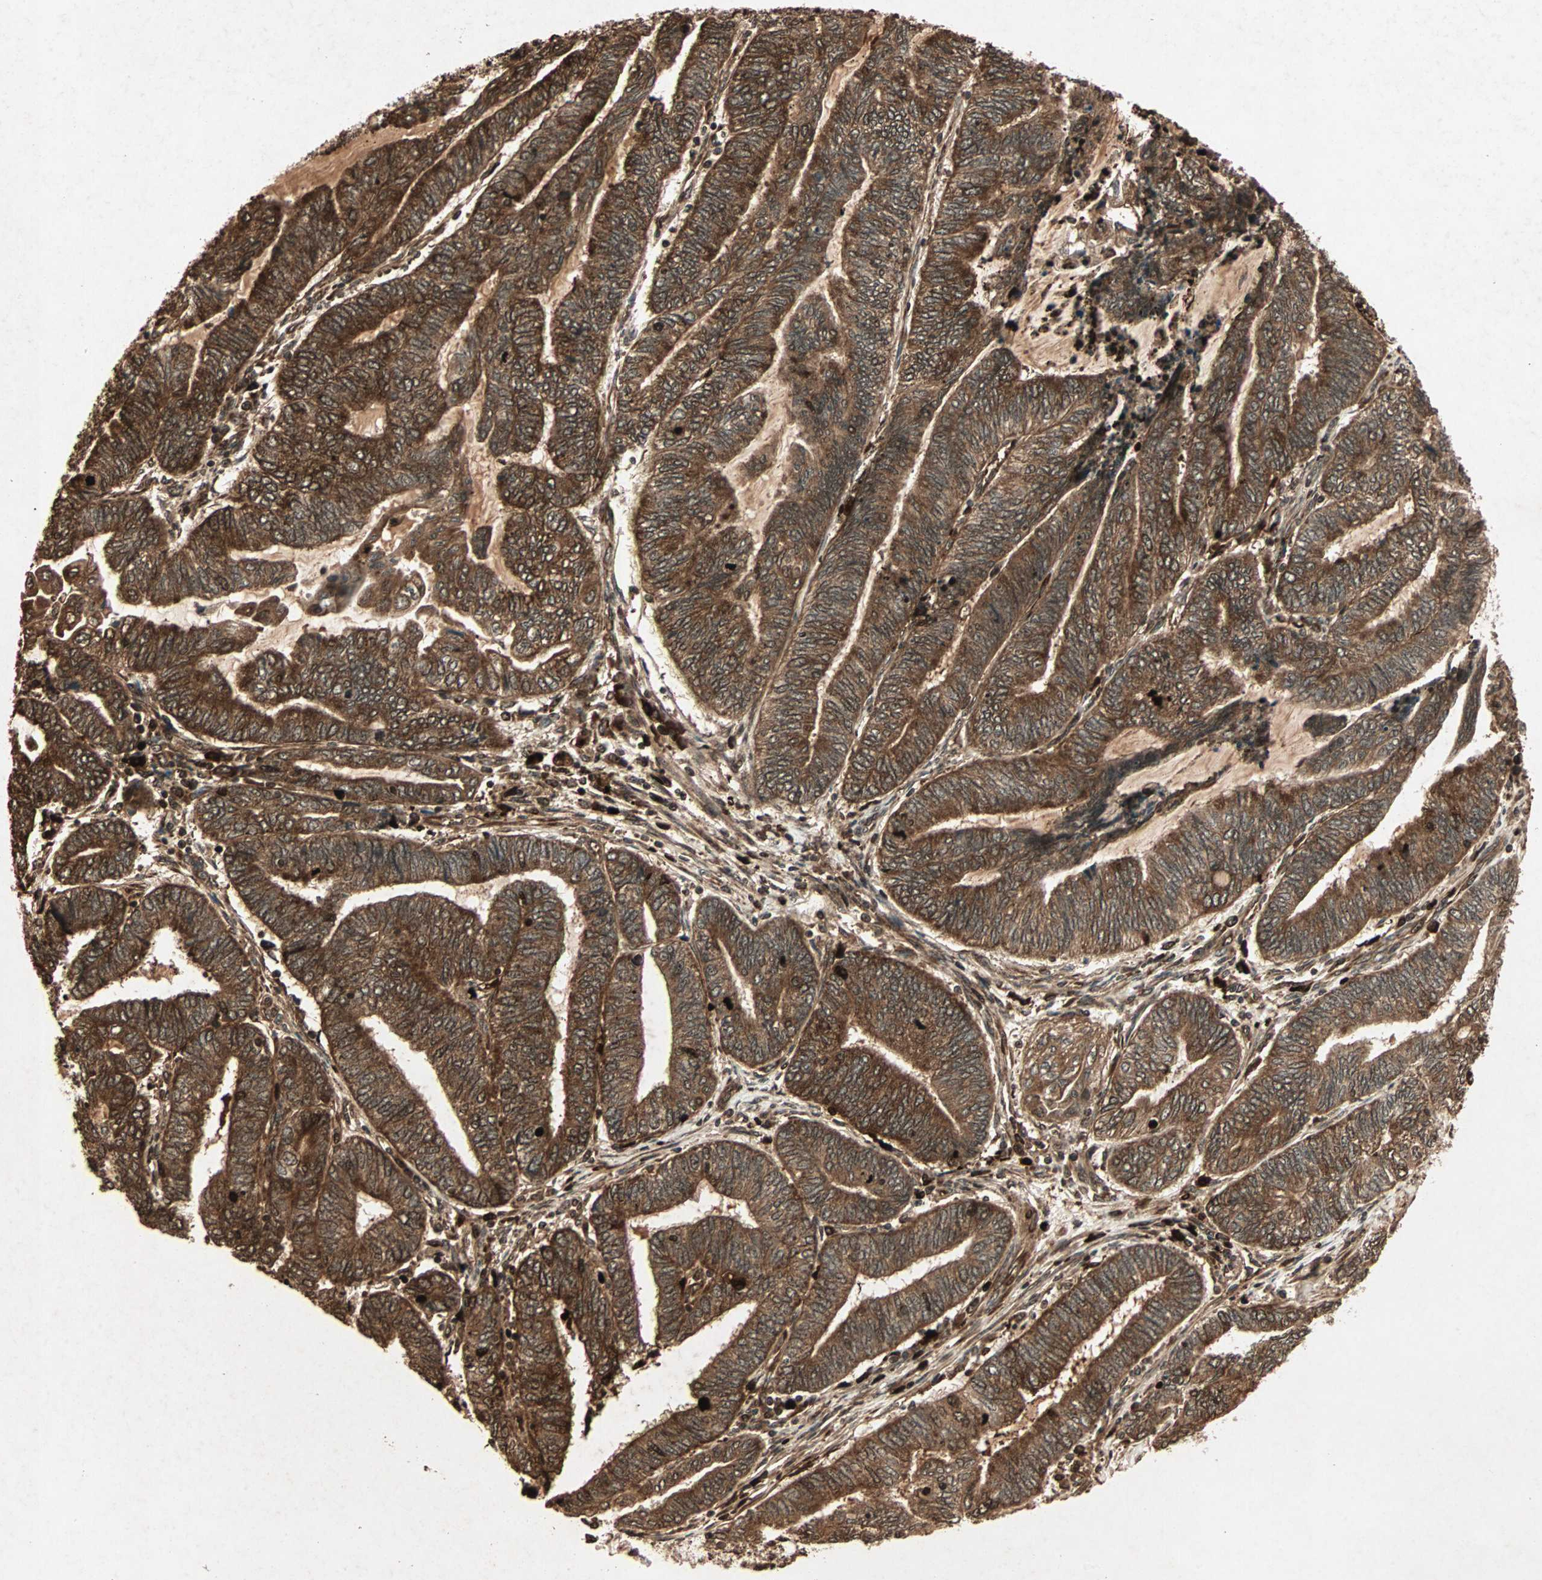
{"staining": {"intensity": "strong", "quantity": ">75%", "location": "cytoplasmic/membranous"}, "tissue": "endometrial cancer", "cell_type": "Tumor cells", "image_type": "cancer", "snomed": [{"axis": "morphology", "description": "Adenocarcinoma, NOS"}, {"axis": "topography", "description": "Uterus"}, {"axis": "topography", "description": "Endometrium"}], "caption": "DAB (3,3'-diaminobenzidine) immunohistochemical staining of endometrial cancer (adenocarcinoma) demonstrates strong cytoplasmic/membranous protein expression in approximately >75% of tumor cells.", "gene": "RFFL", "patient": {"sex": "female", "age": 70}}